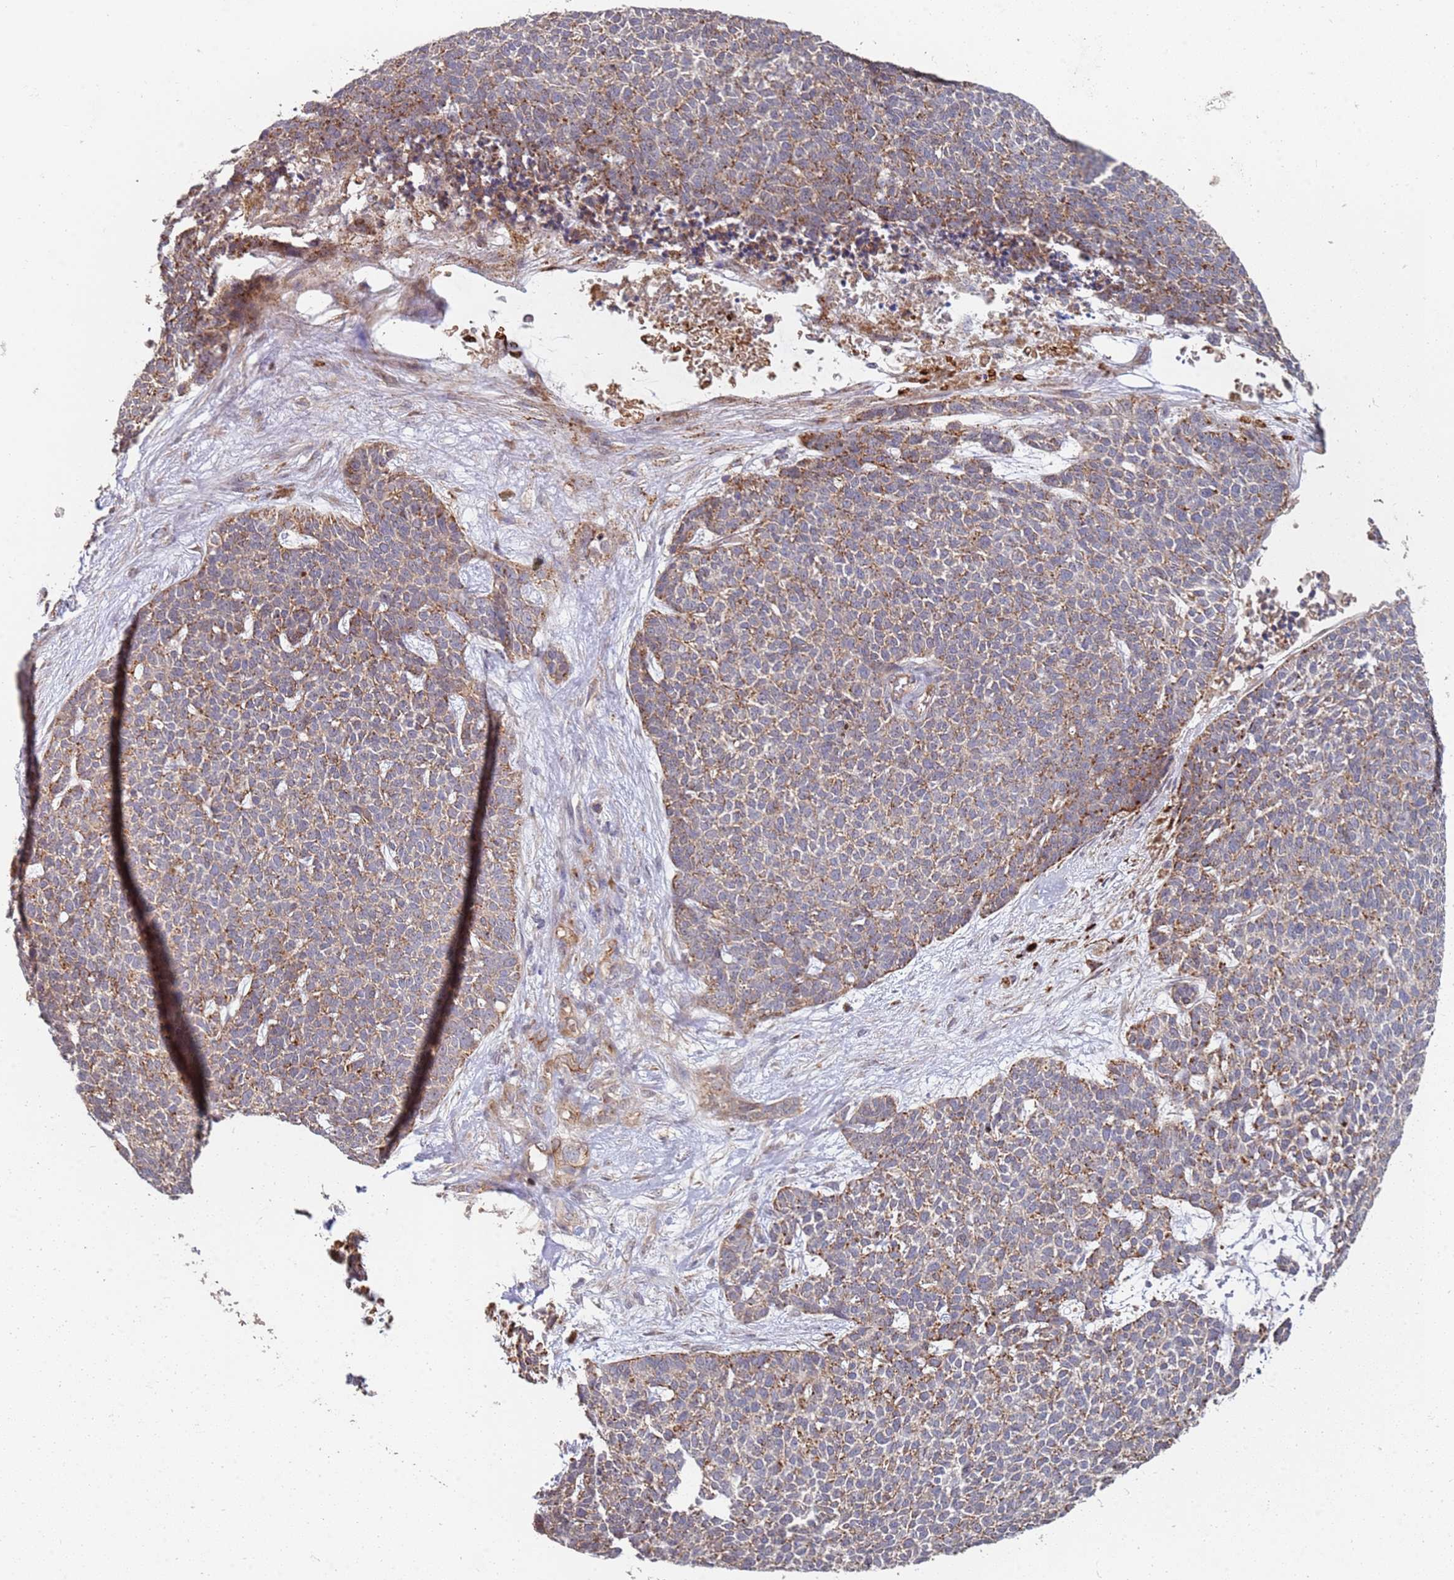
{"staining": {"intensity": "moderate", "quantity": "25%-75%", "location": "cytoplasmic/membranous"}, "tissue": "skin cancer", "cell_type": "Tumor cells", "image_type": "cancer", "snomed": [{"axis": "morphology", "description": "Basal cell carcinoma"}, {"axis": "topography", "description": "Skin"}], "caption": "Basal cell carcinoma (skin) stained with immunohistochemistry (IHC) exhibits moderate cytoplasmic/membranous expression in approximately 25%-75% of tumor cells. Nuclei are stained in blue.", "gene": "ABCB6", "patient": {"sex": "female", "age": 84}}